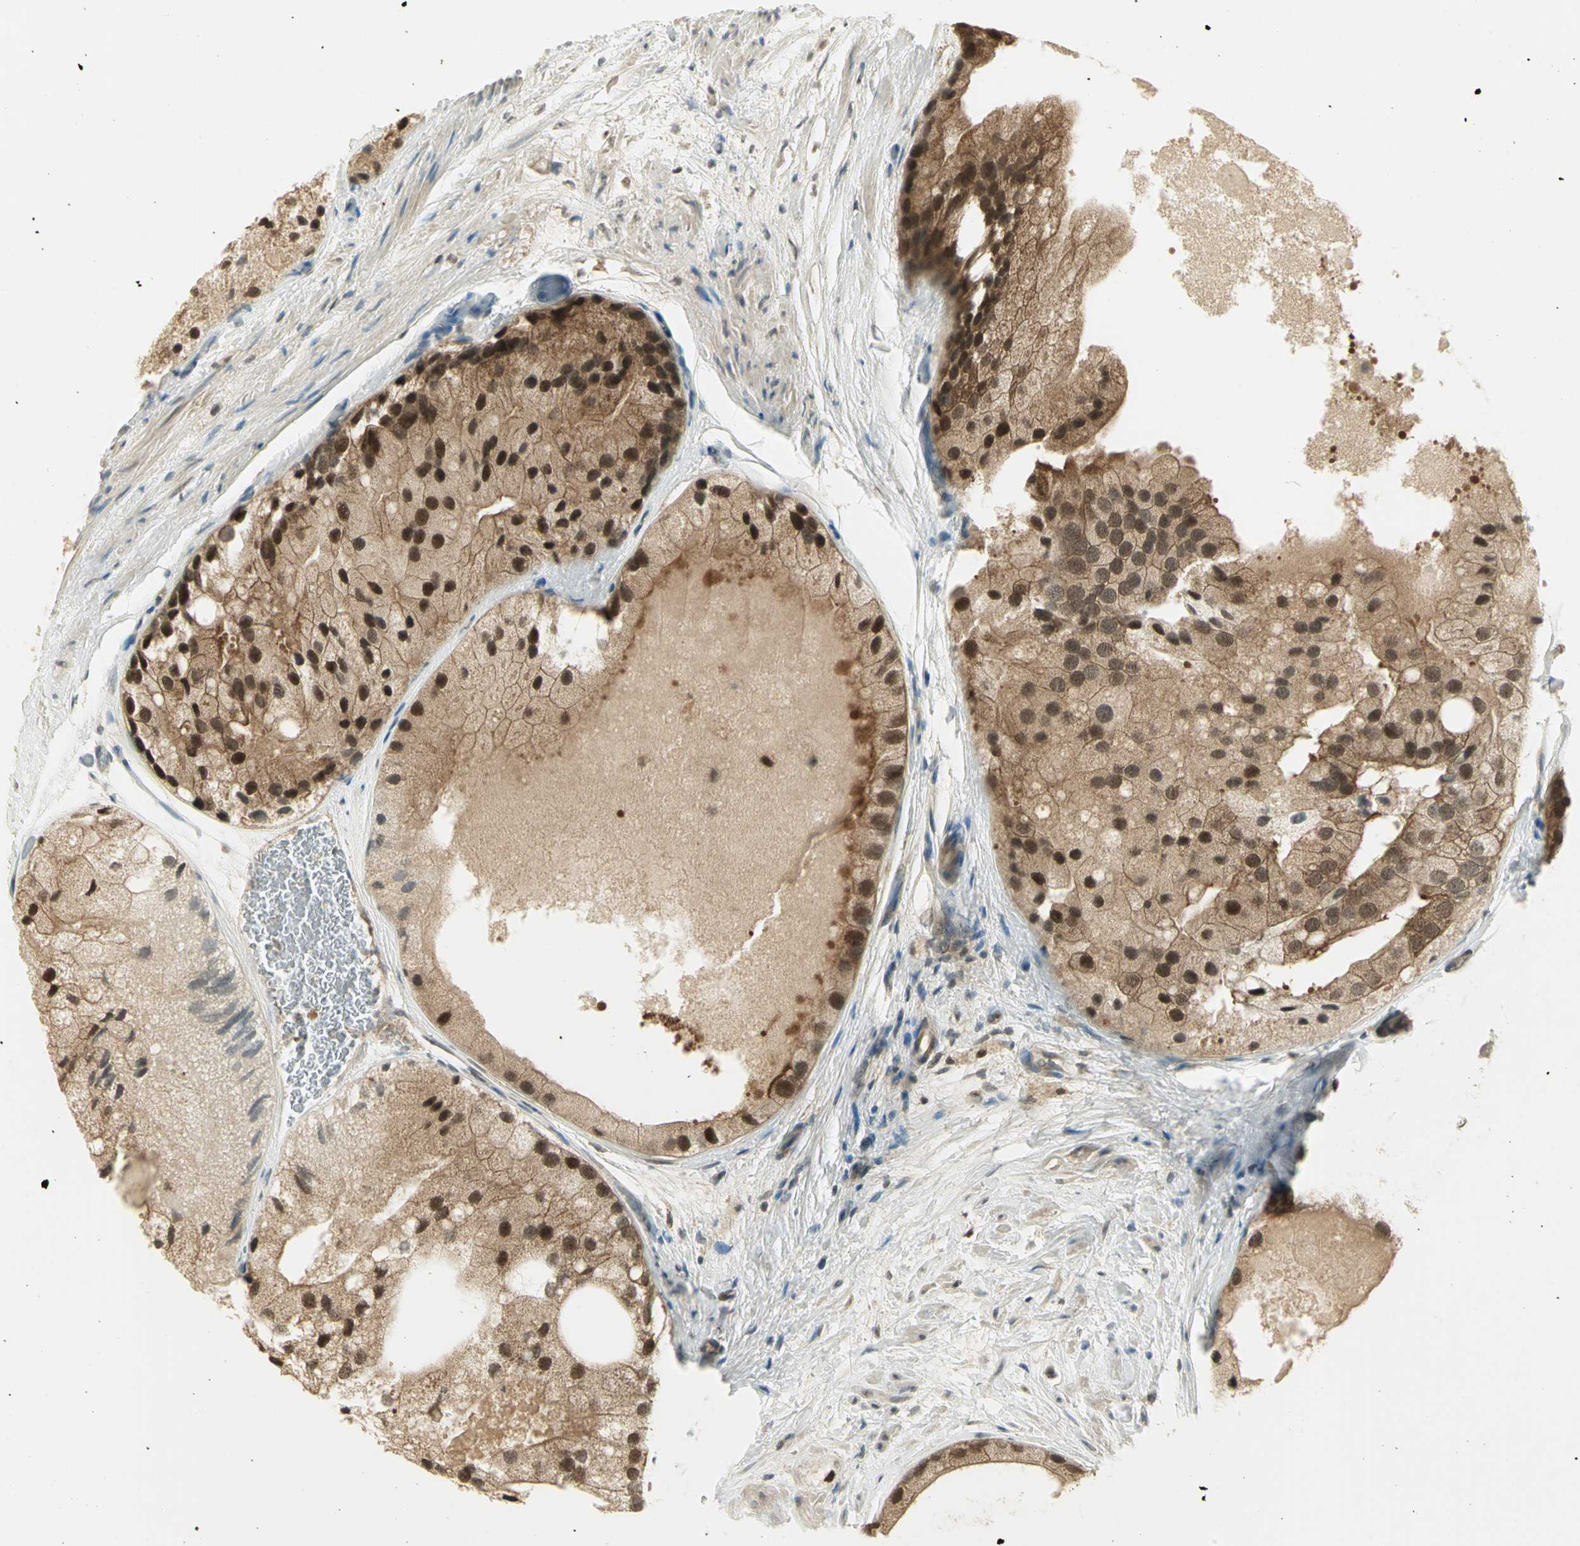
{"staining": {"intensity": "moderate", "quantity": ">75%", "location": "cytoplasmic/membranous,nuclear"}, "tissue": "prostate cancer", "cell_type": "Tumor cells", "image_type": "cancer", "snomed": [{"axis": "morphology", "description": "Adenocarcinoma, Low grade"}, {"axis": "topography", "description": "Prostate"}], "caption": "A micrograph of prostate cancer stained for a protein exhibits moderate cytoplasmic/membranous and nuclear brown staining in tumor cells.", "gene": "CDC34", "patient": {"sex": "male", "age": 69}}